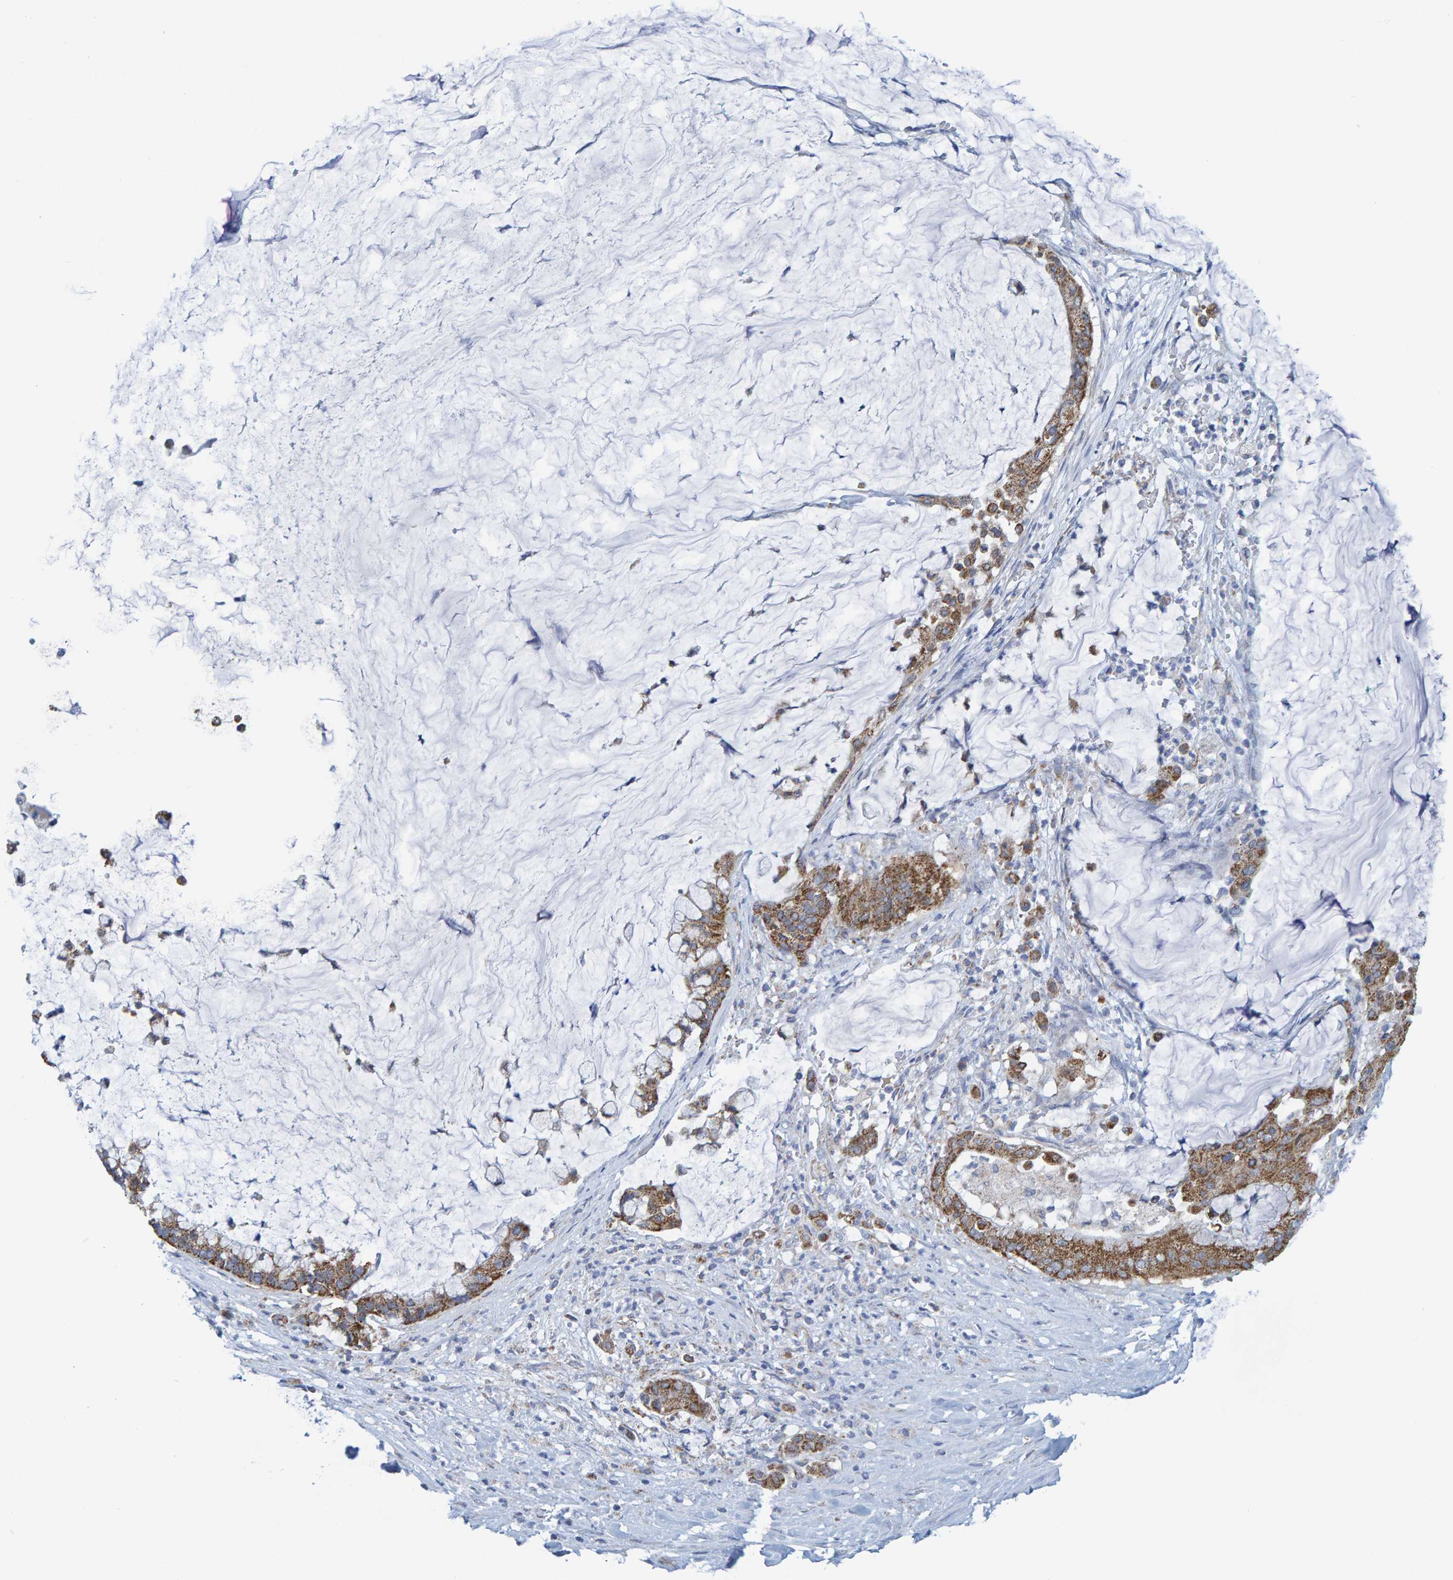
{"staining": {"intensity": "moderate", "quantity": ">75%", "location": "cytoplasmic/membranous"}, "tissue": "pancreatic cancer", "cell_type": "Tumor cells", "image_type": "cancer", "snomed": [{"axis": "morphology", "description": "Adenocarcinoma, NOS"}, {"axis": "topography", "description": "Pancreas"}], "caption": "This image reveals immunohistochemistry staining of adenocarcinoma (pancreatic), with medium moderate cytoplasmic/membranous positivity in approximately >75% of tumor cells.", "gene": "MRPS7", "patient": {"sex": "male", "age": 41}}